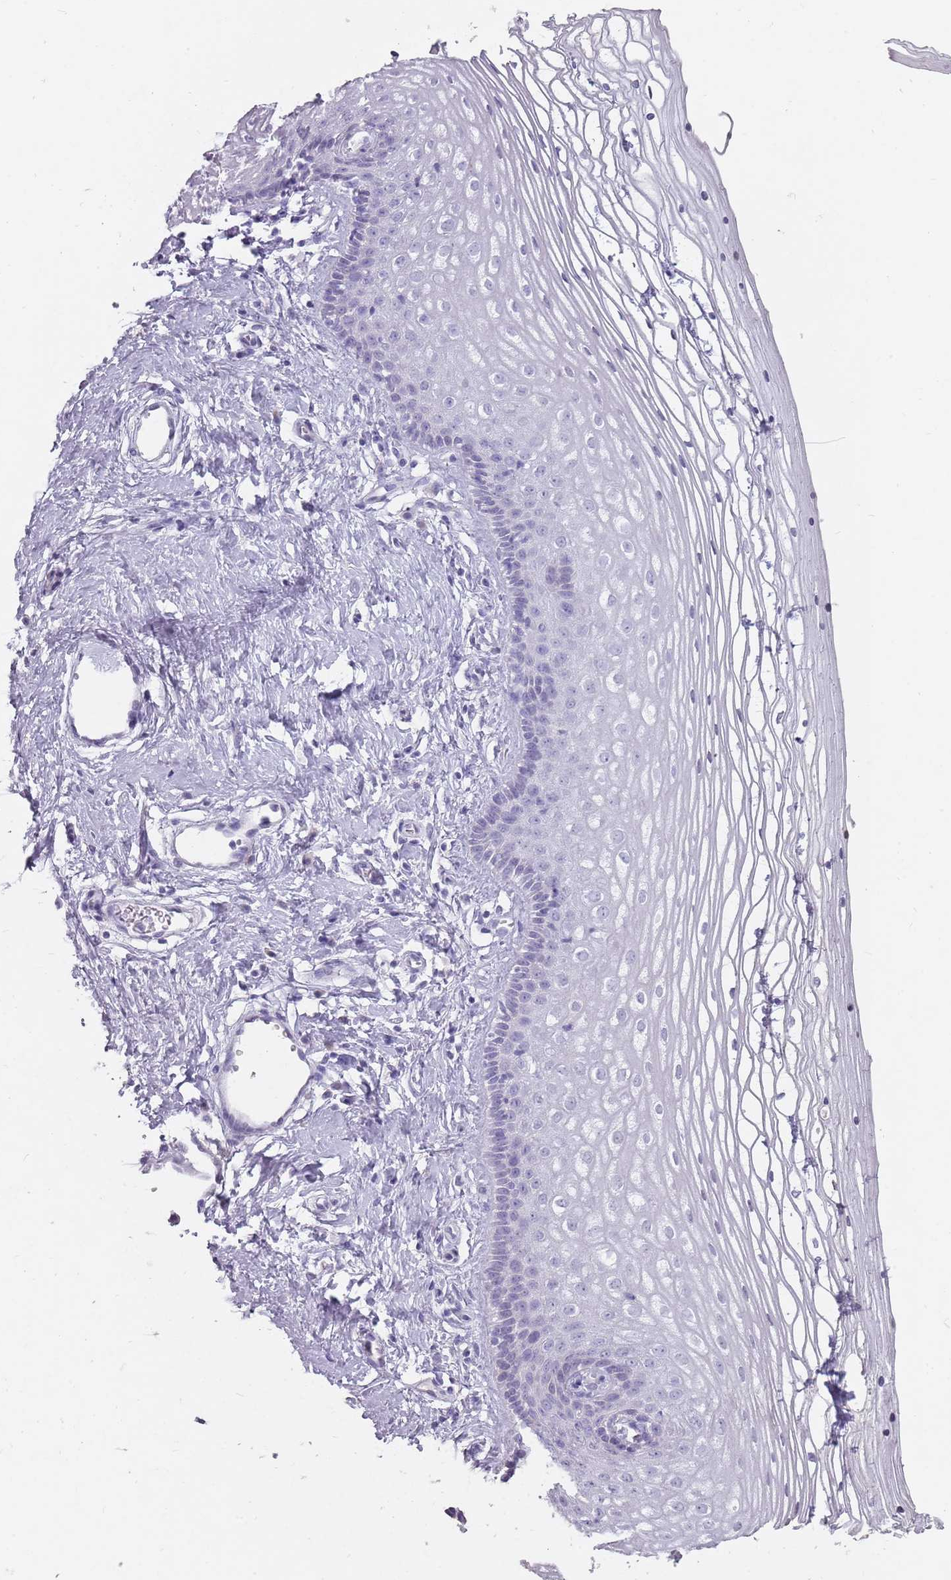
{"staining": {"intensity": "negative", "quantity": "none", "location": "none"}, "tissue": "vagina", "cell_type": "Squamous epithelial cells", "image_type": "normal", "snomed": [{"axis": "morphology", "description": "Normal tissue, NOS"}, {"axis": "topography", "description": "Vagina"}], "caption": "Protein analysis of unremarkable vagina exhibits no significant staining in squamous epithelial cells. The staining is performed using DAB (3,3'-diaminobenzidine) brown chromogen with nuclei counter-stained in using hematoxylin.", "gene": "DDX4", "patient": {"sex": "female", "age": 46}}